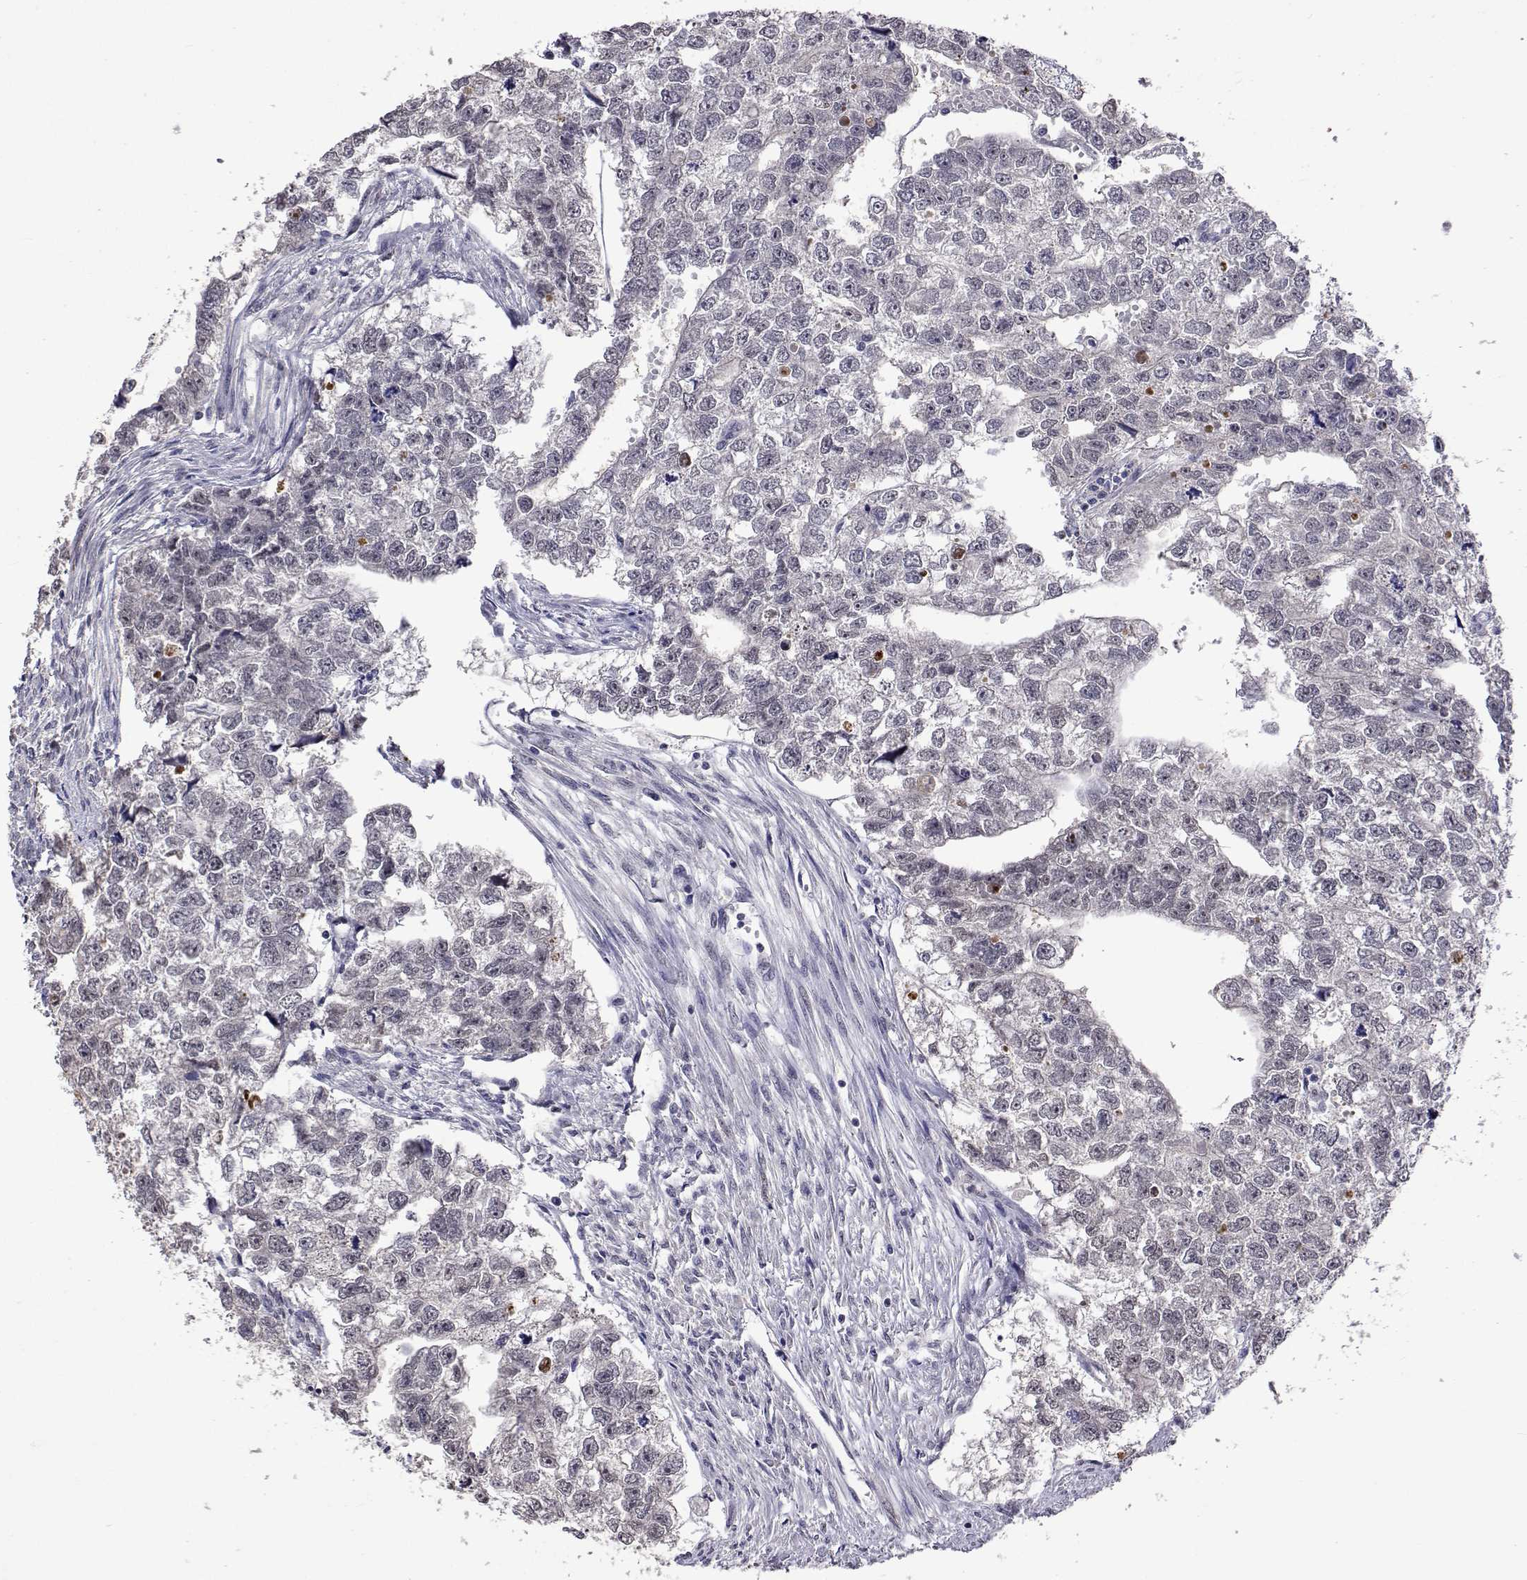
{"staining": {"intensity": "negative", "quantity": "none", "location": "none"}, "tissue": "testis cancer", "cell_type": "Tumor cells", "image_type": "cancer", "snomed": [{"axis": "morphology", "description": "Carcinoma, Embryonal, NOS"}, {"axis": "morphology", "description": "Teratoma, malignant, NOS"}, {"axis": "topography", "description": "Testis"}], "caption": "Tumor cells are negative for brown protein staining in embryonal carcinoma (testis).", "gene": "HNRNPA0", "patient": {"sex": "male", "age": 44}}